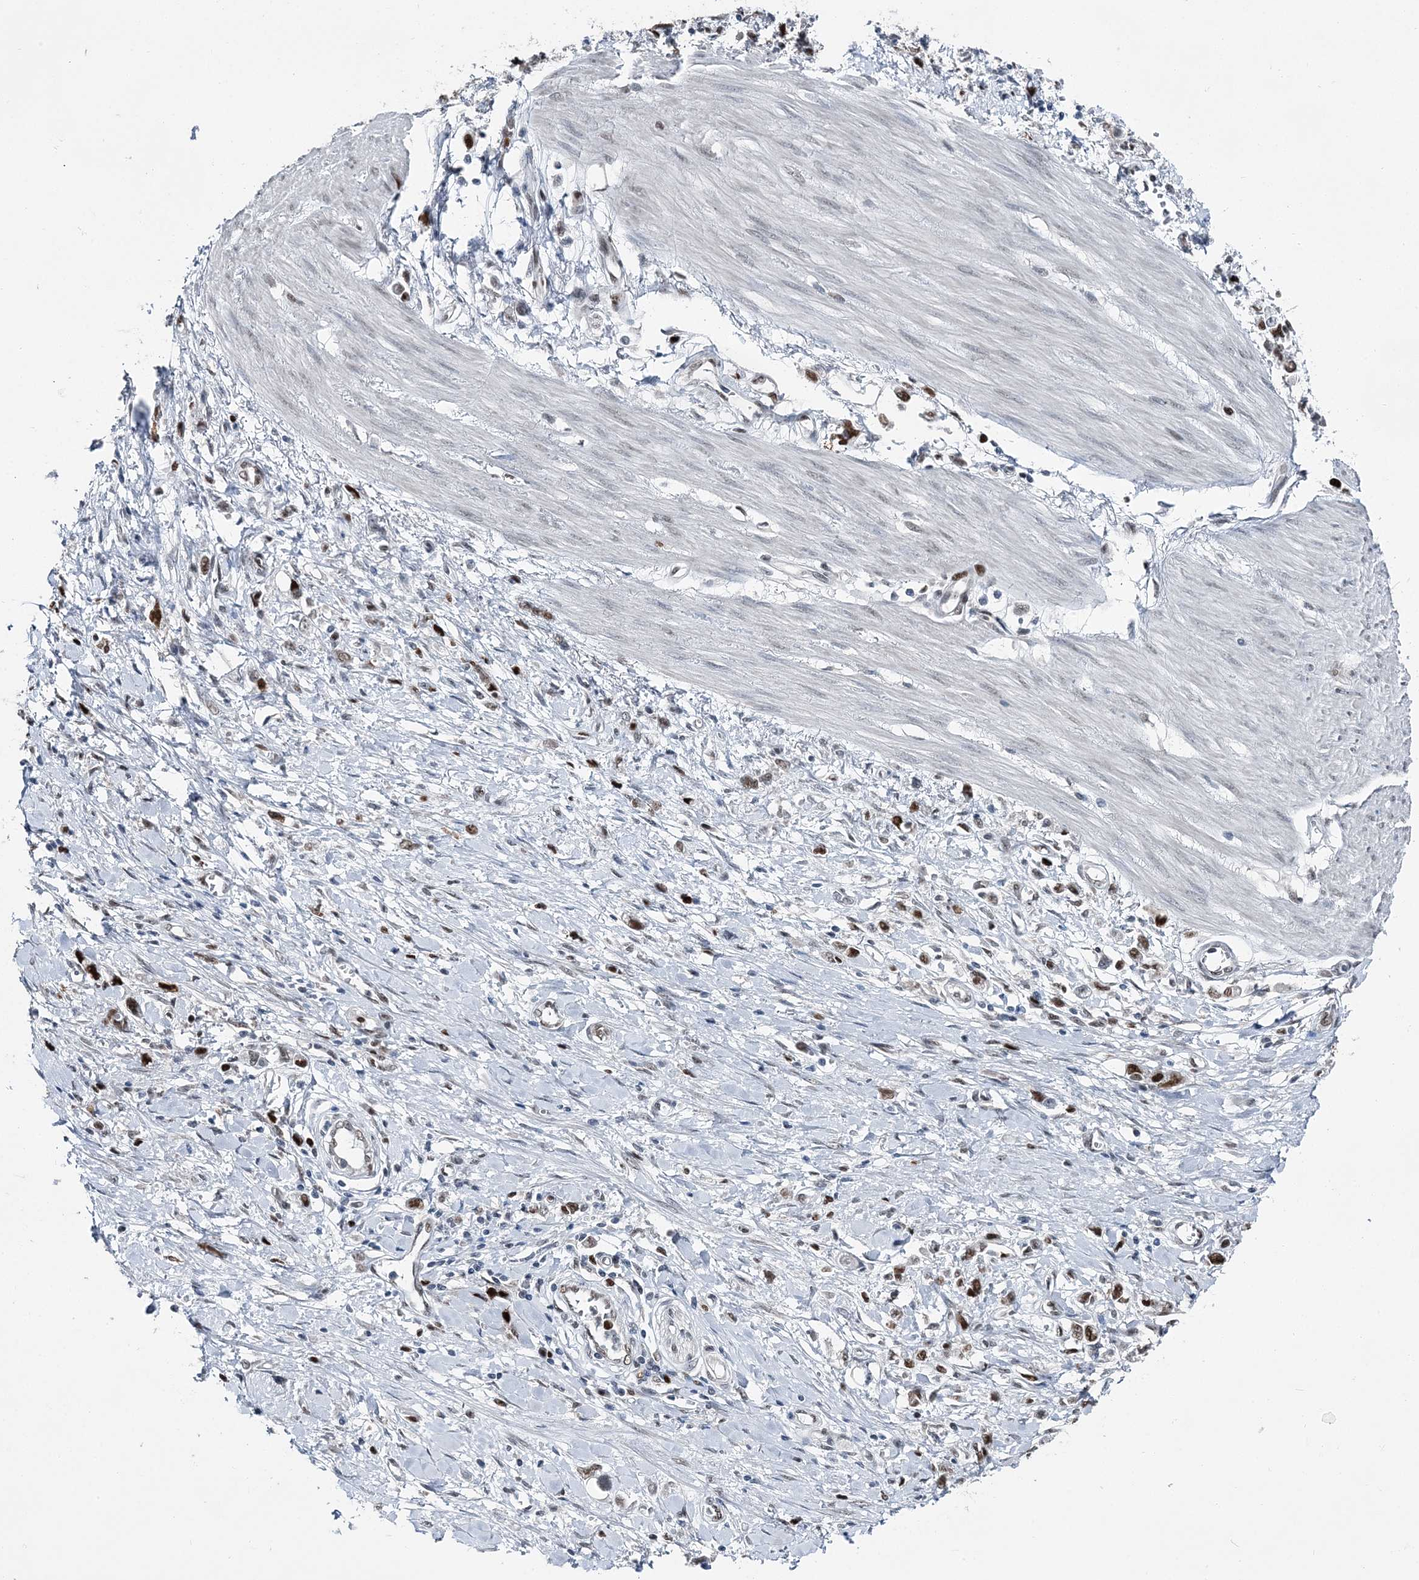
{"staining": {"intensity": "moderate", "quantity": ">75%", "location": "nuclear"}, "tissue": "stomach cancer", "cell_type": "Tumor cells", "image_type": "cancer", "snomed": [{"axis": "morphology", "description": "Adenocarcinoma, NOS"}, {"axis": "topography", "description": "Stomach"}], "caption": "A micrograph showing moderate nuclear staining in about >75% of tumor cells in stomach adenocarcinoma, as visualized by brown immunohistochemical staining.", "gene": "HAT1", "patient": {"sex": "female", "age": 76}}